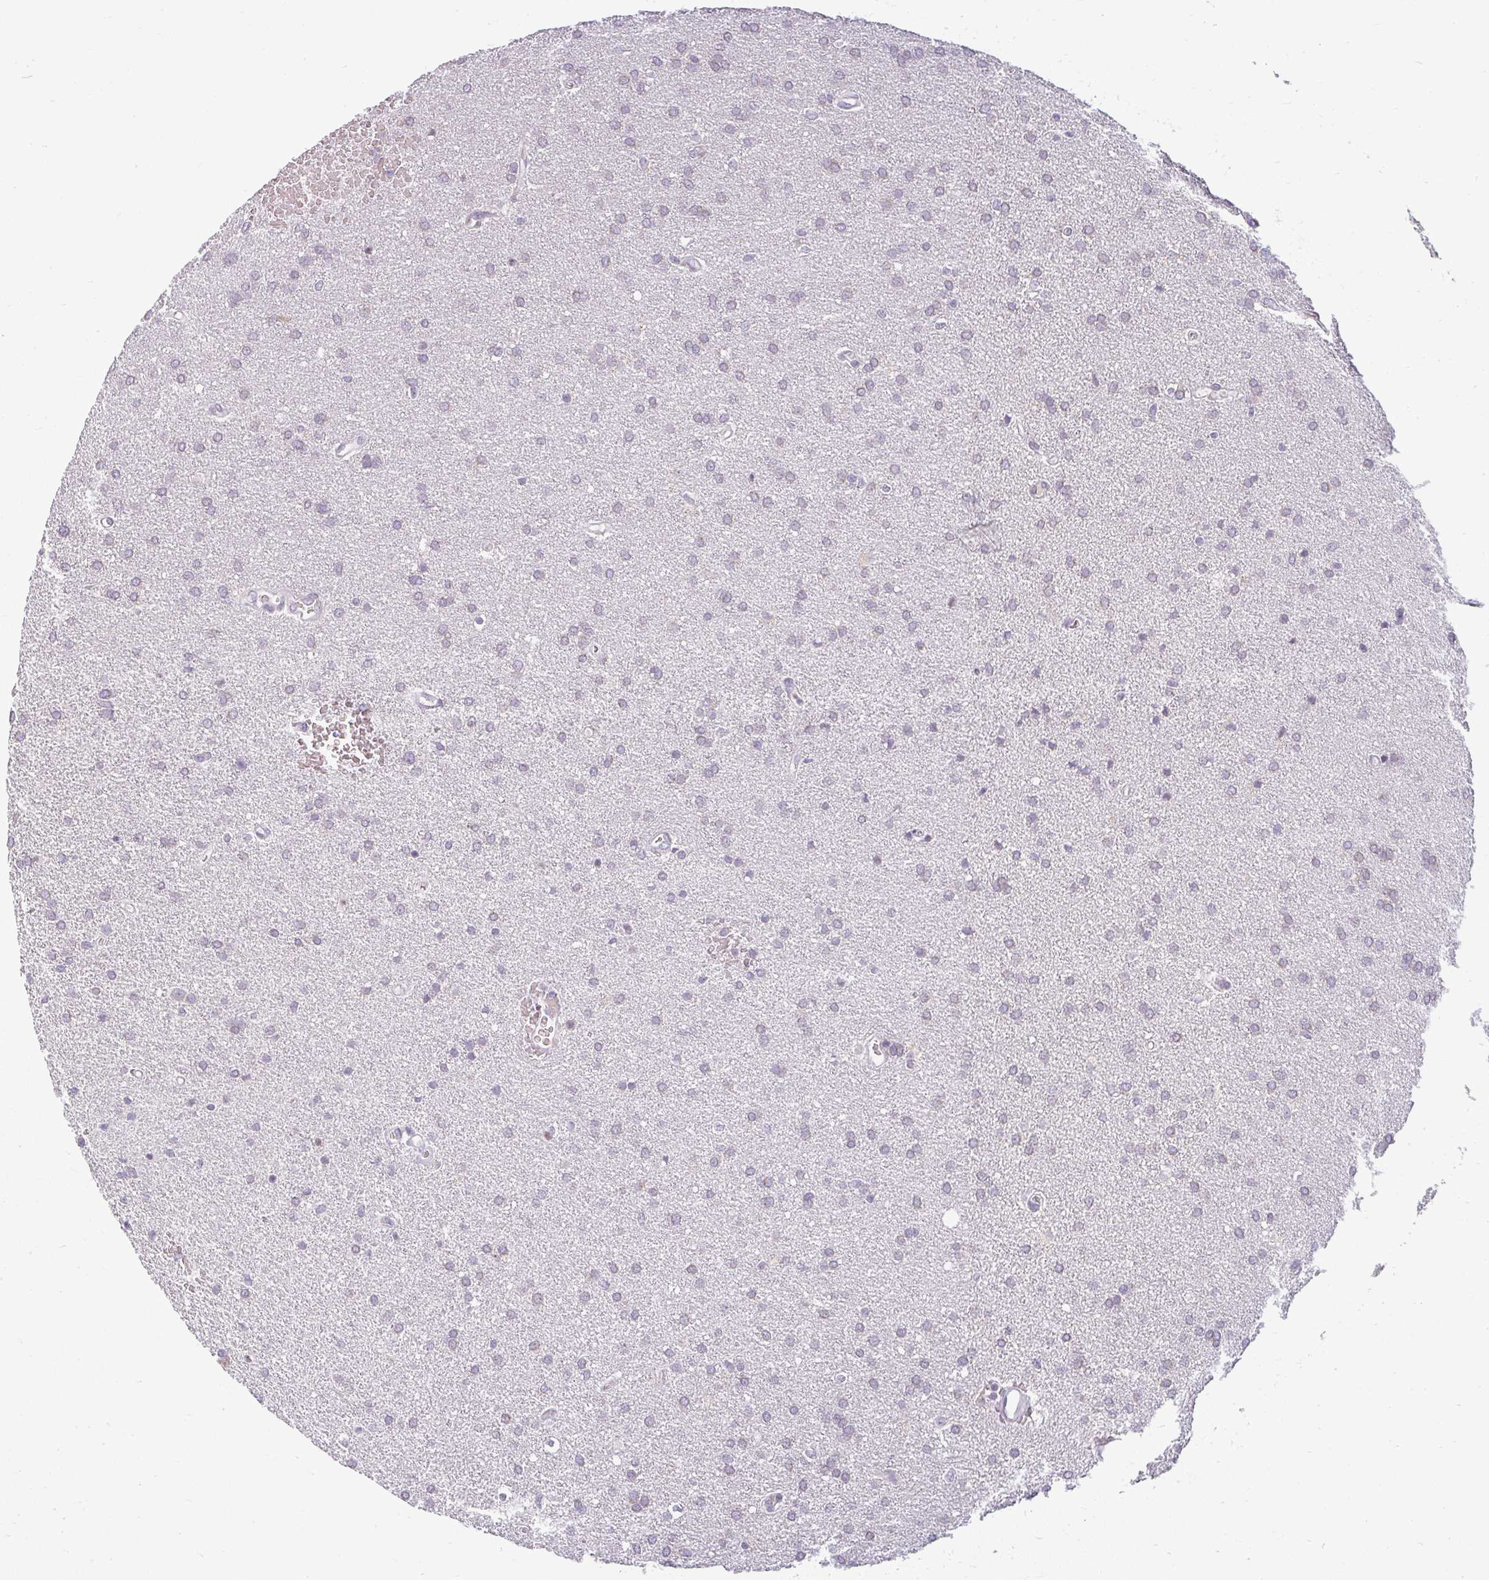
{"staining": {"intensity": "negative", "quantity": "none", "location": "none"}, "tissue": "glioma", "cell_type": "Tumor cells", "image_type": "cancer", "snomed": [{"axis": "morphology", "description": "Glioma, malignant, Low grade"}, {"axis": "topography", "description": "Brain"}], "caption": "An immunohistochemistry photomicrograph of malignant glioma (low-grade) is shown. There is no staining in tumor cells of malignant glioma (low-grade).", "gene": "ZFYVE26", "patient": {"sex": "female", "age": 34}}